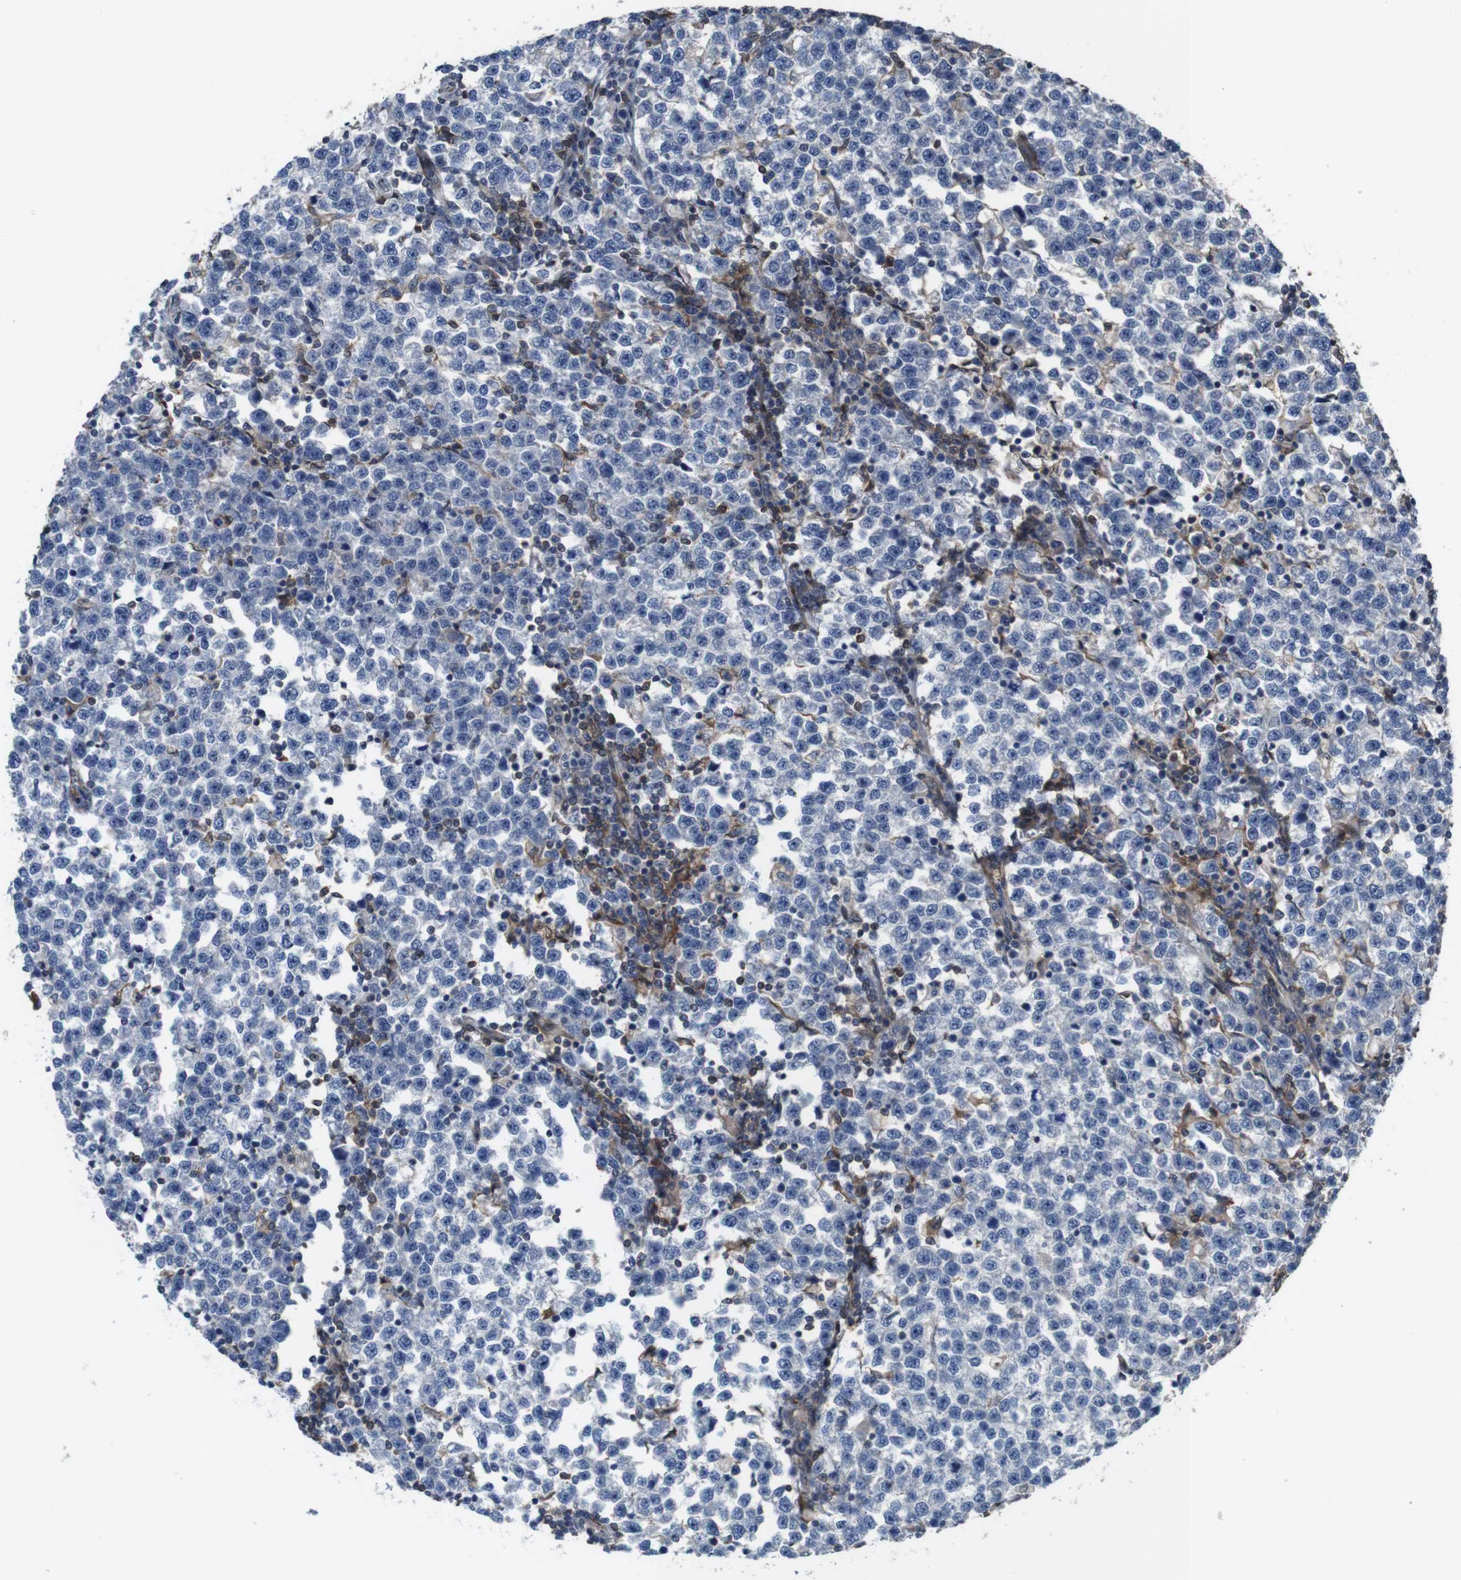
{"staining": {"intensity": "negative", "quantity": "none", "location": "none"}, "tissue": "testis cancer", "cell_type": "Tumor cells", "image_type": "cancer", "snomed": [{"axis": "morphology", "description": "Normal tissue, NOS"}, {"axis": "morphology", "description": "Seminoma, NOS"}, {"axis": "topography", "description": "Testis"}], "caption": "Immunohistochemistry (IHC) histopathology image of neoplastic tissue: human testis cancer (seminoma) stained with DAB reveals no significant protein positivity in tumor cells.", "gene": "PCOLCE2", "patient": {"sex": "male", "age": 43}}